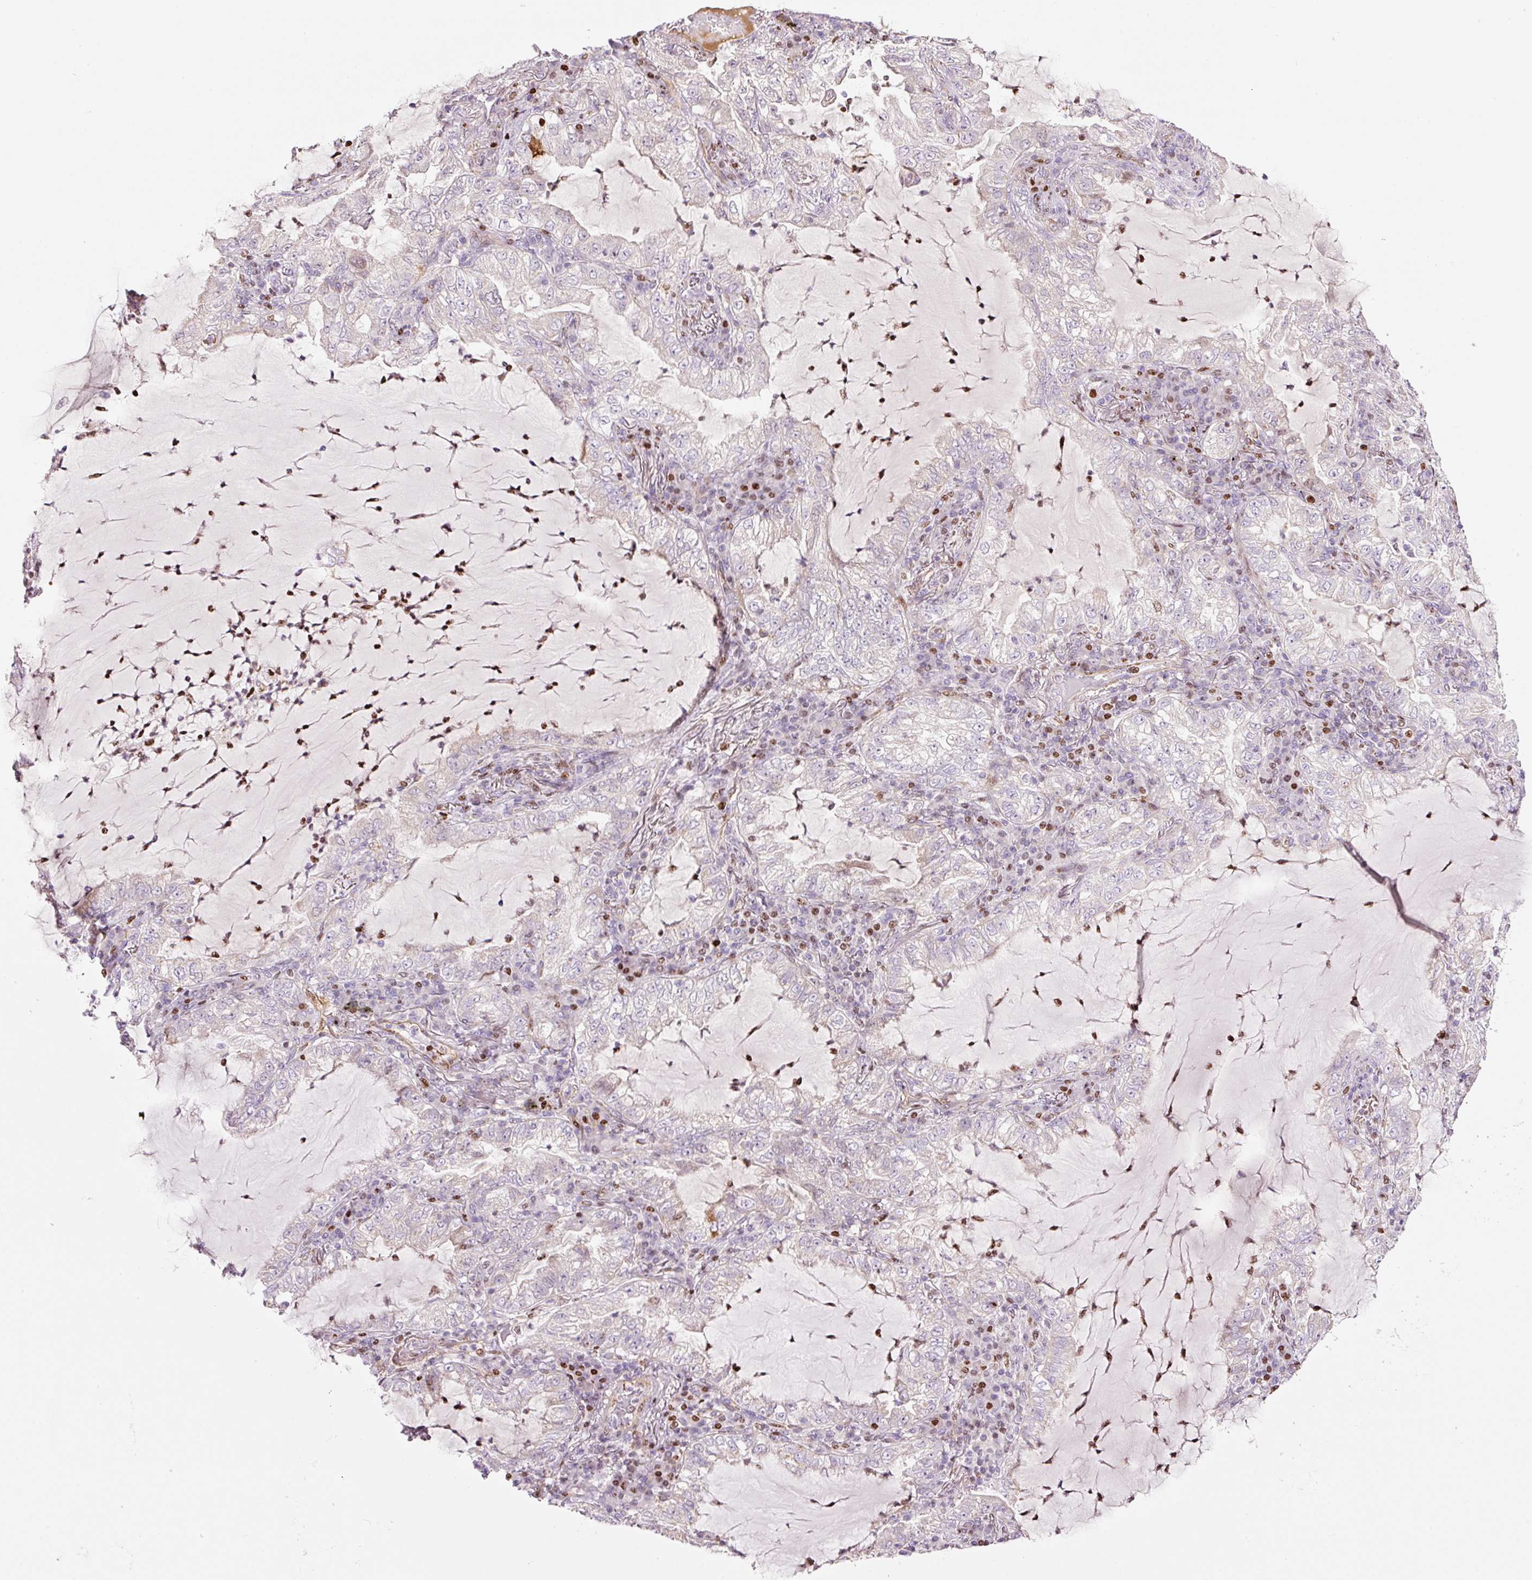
{"staining": {"intensity": "negative", "quantity": "none", "location": "none"}, "tissue": "lung cancer", "cell_type": "Tumor cells", "image_type": "cancer", "snomed": [{"axis": "morphology", "description": "Adenocarcinoma, NOS"}, {"axis": "topography", "description": "Lung"}], "caption": "Immunohistochemical staining of lung cancer demonstrates no significant staining in tumor cells.", "gene": "TMEM8B", "patient": {"sex": "female", "age": 73}}